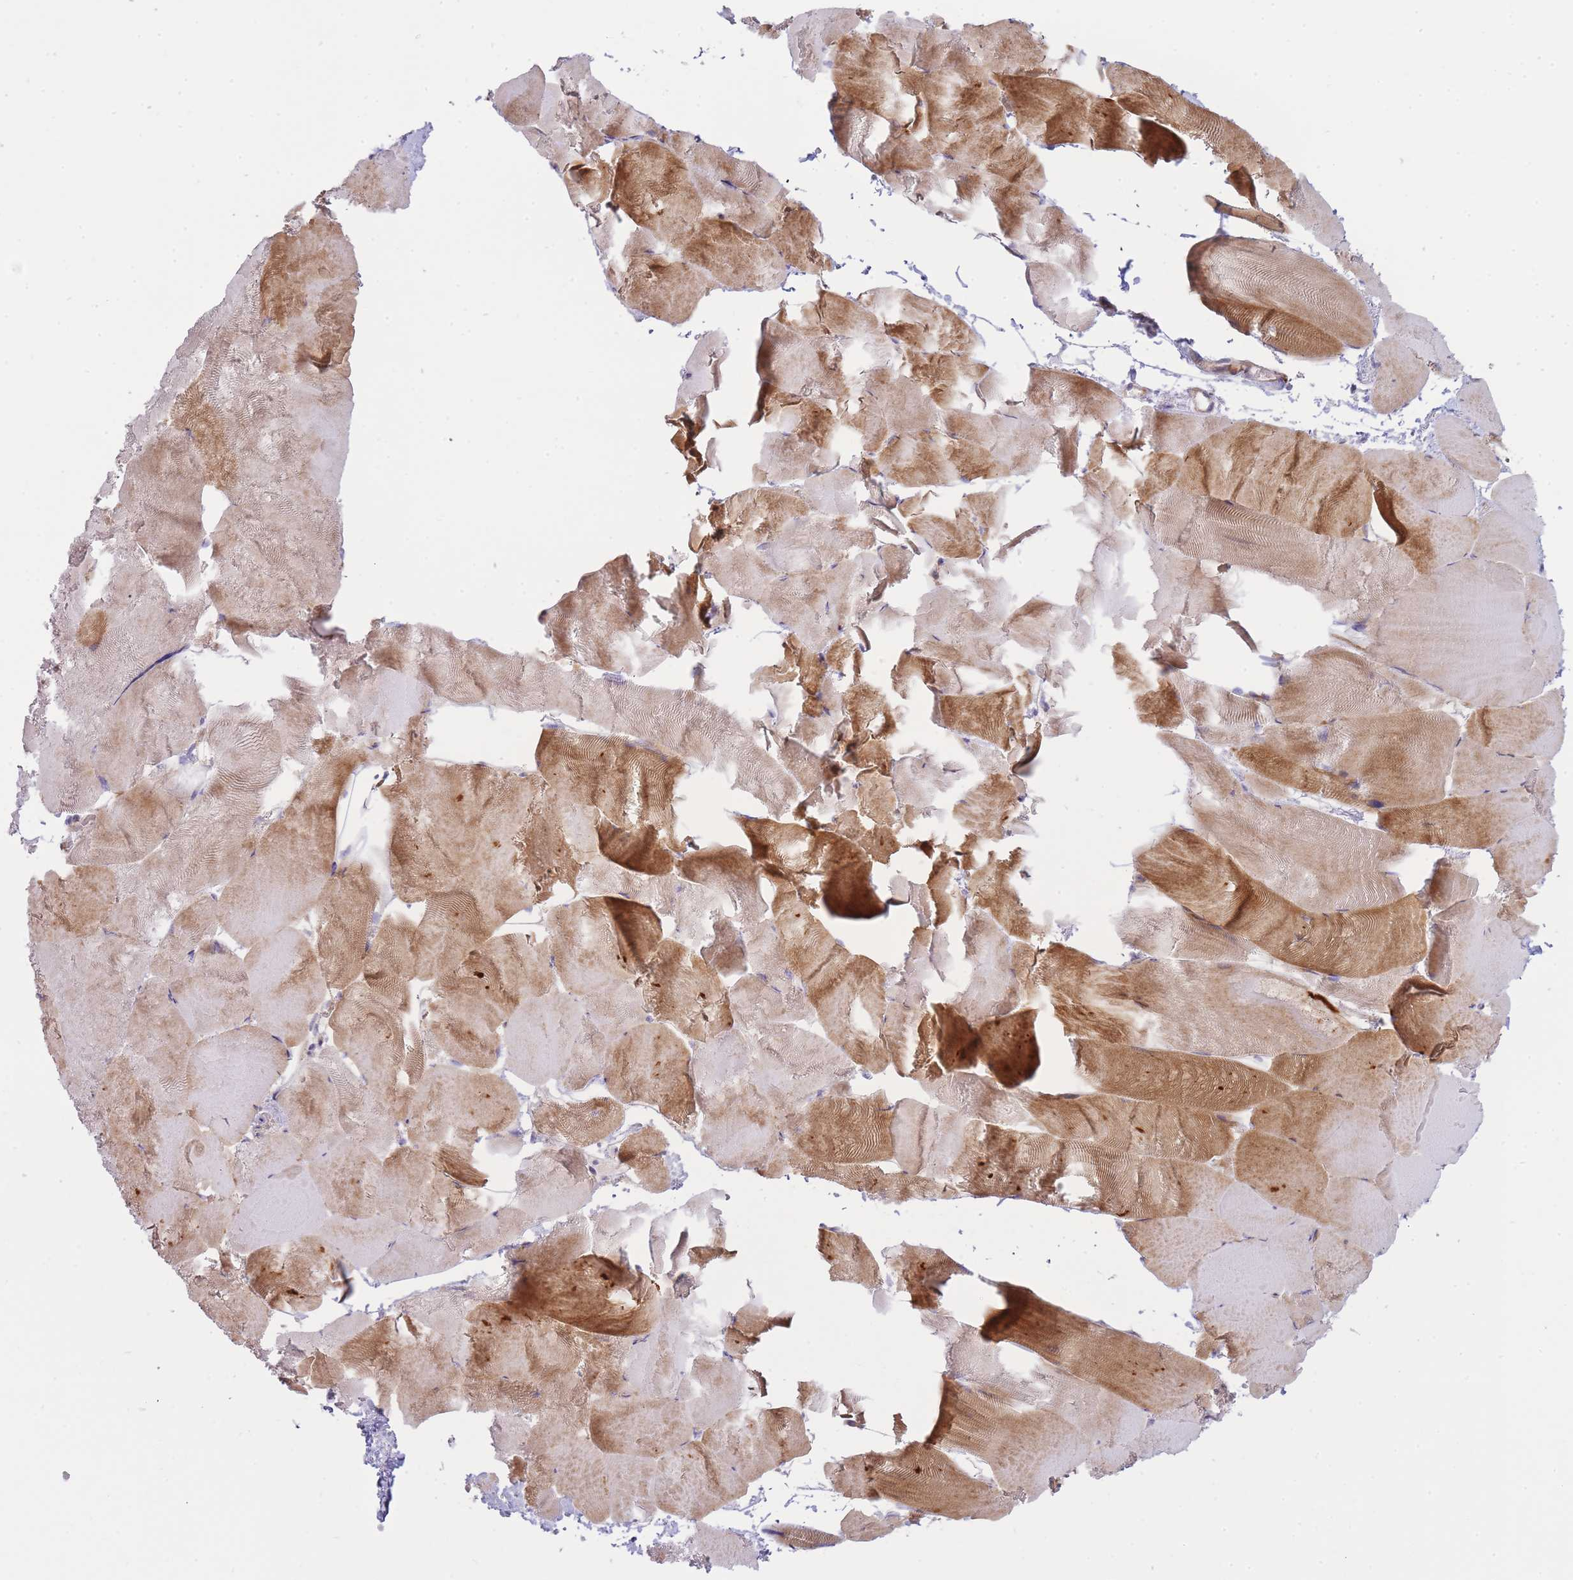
{"staining": {"intensity": "moderate", "quantity": "<25%", "location": "cytoplasmic/membranous"}, "tissue": "skeletal muscle", "cell_type": "Myocytes", "image_type": "normal", "snomed": [{"axis": "morphology", "description": "Normal tissue, NOS"}, {"axis": "topography", "description": "Skeletal muscle"}], "caption": "Brown immunohistochemical staining in normal human skeletal muscle shows moderate cytoplasmic/membranous staining in about <25% of myocytes.", "gene": "ATP5MC2", "patient": {"sex": "female", "age": 64}}